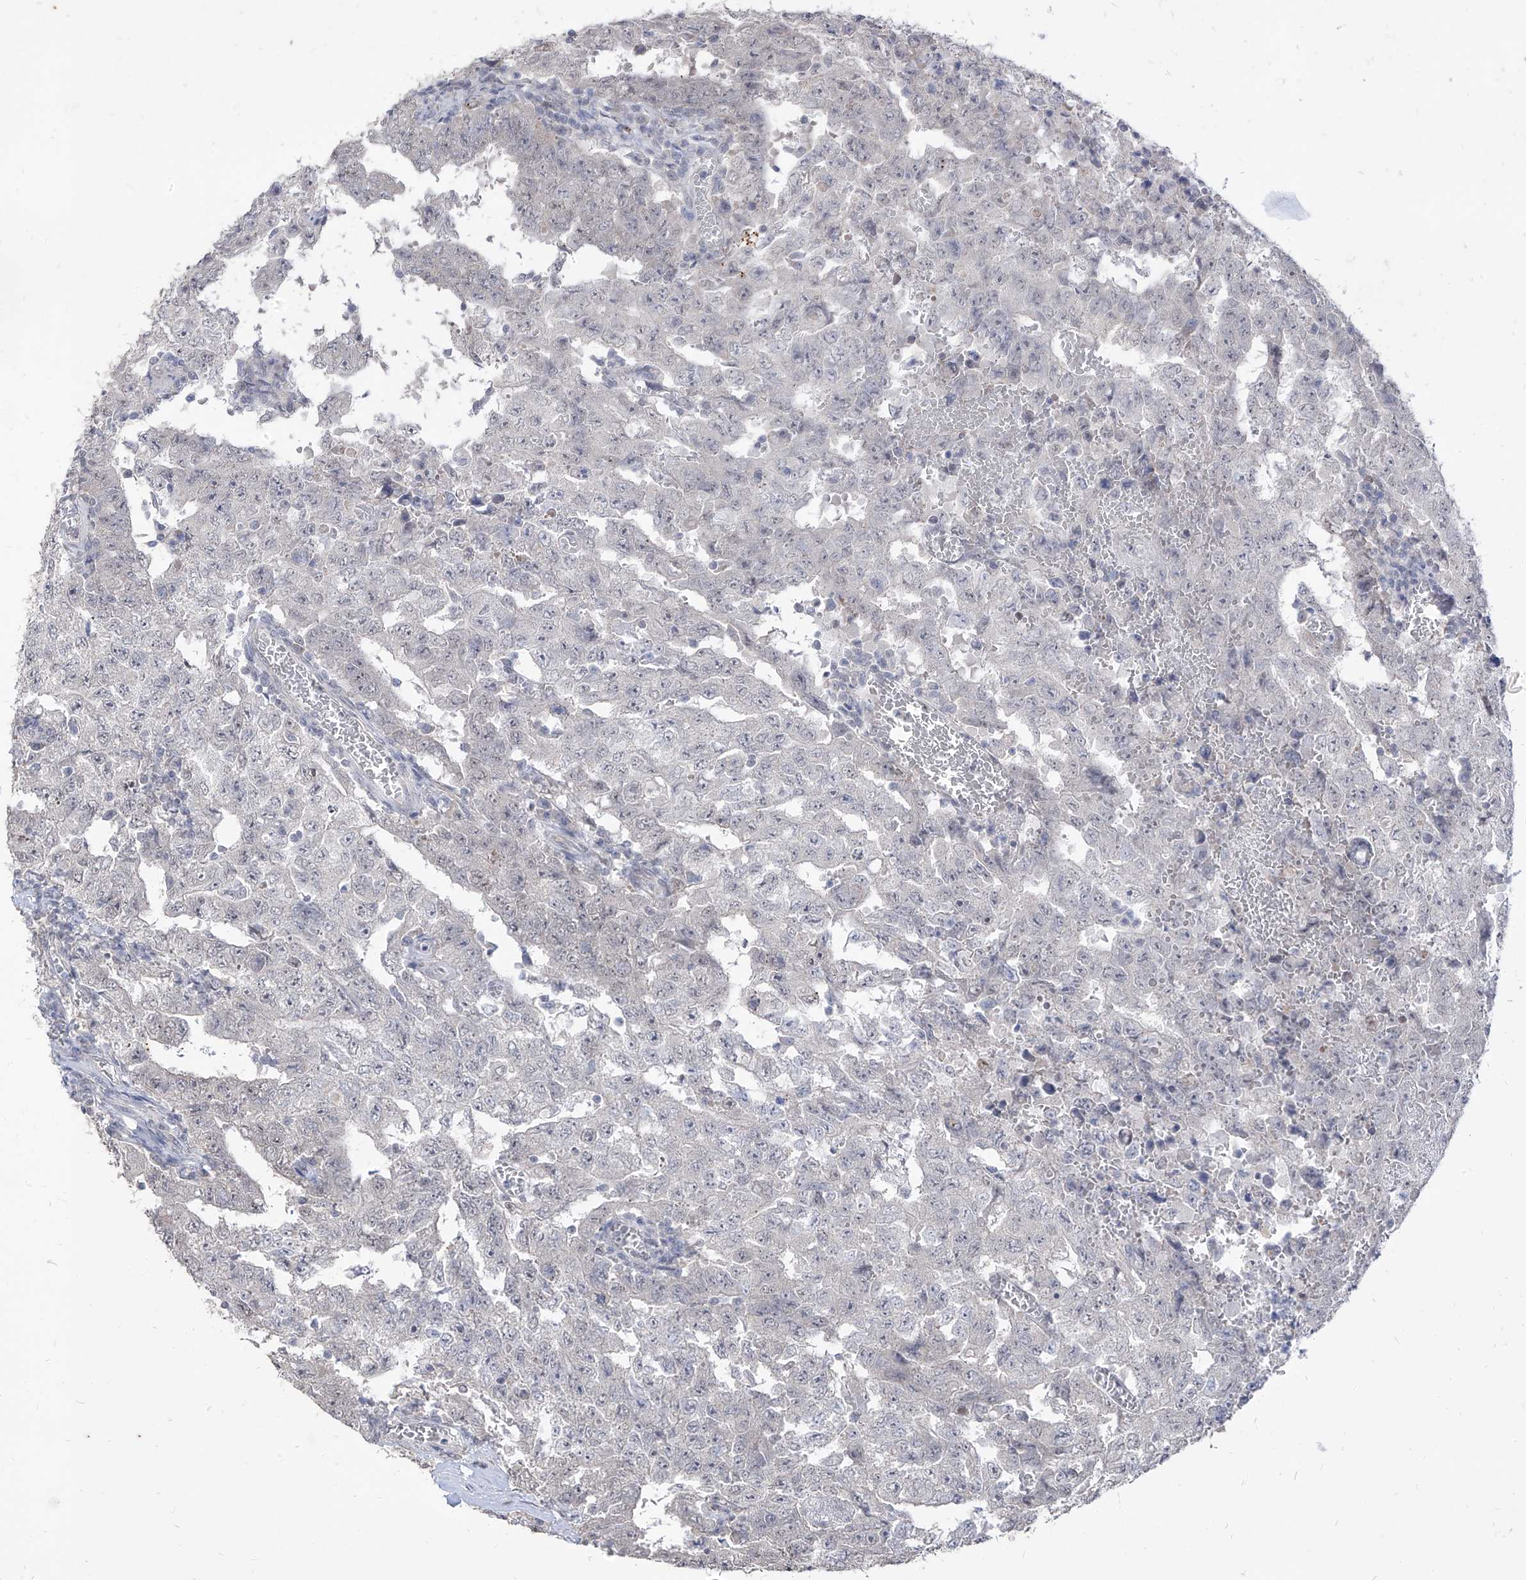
{"staining": {"intensity": "negative", "quantity": "none", "location": "none"}, "tissue": "testis cancer", "cell_type": "Tumor cells", "image_type": "cancer", "snomed": [{"axis": "morphology", "description": "Carcinoma, Embryonal, NOS"}, {"axis": "topography", "description": "Testis"}], "caption": "Tumor cells show no significant protein positivity in testis embryonal carcinoma. (Brightfield microscopy of DAB (3,3'-diaminobenzidine) immunohistochemistry at high magnification).", "gene": "PHF20L1", "patient": {"sex": "male", "age": 26}}